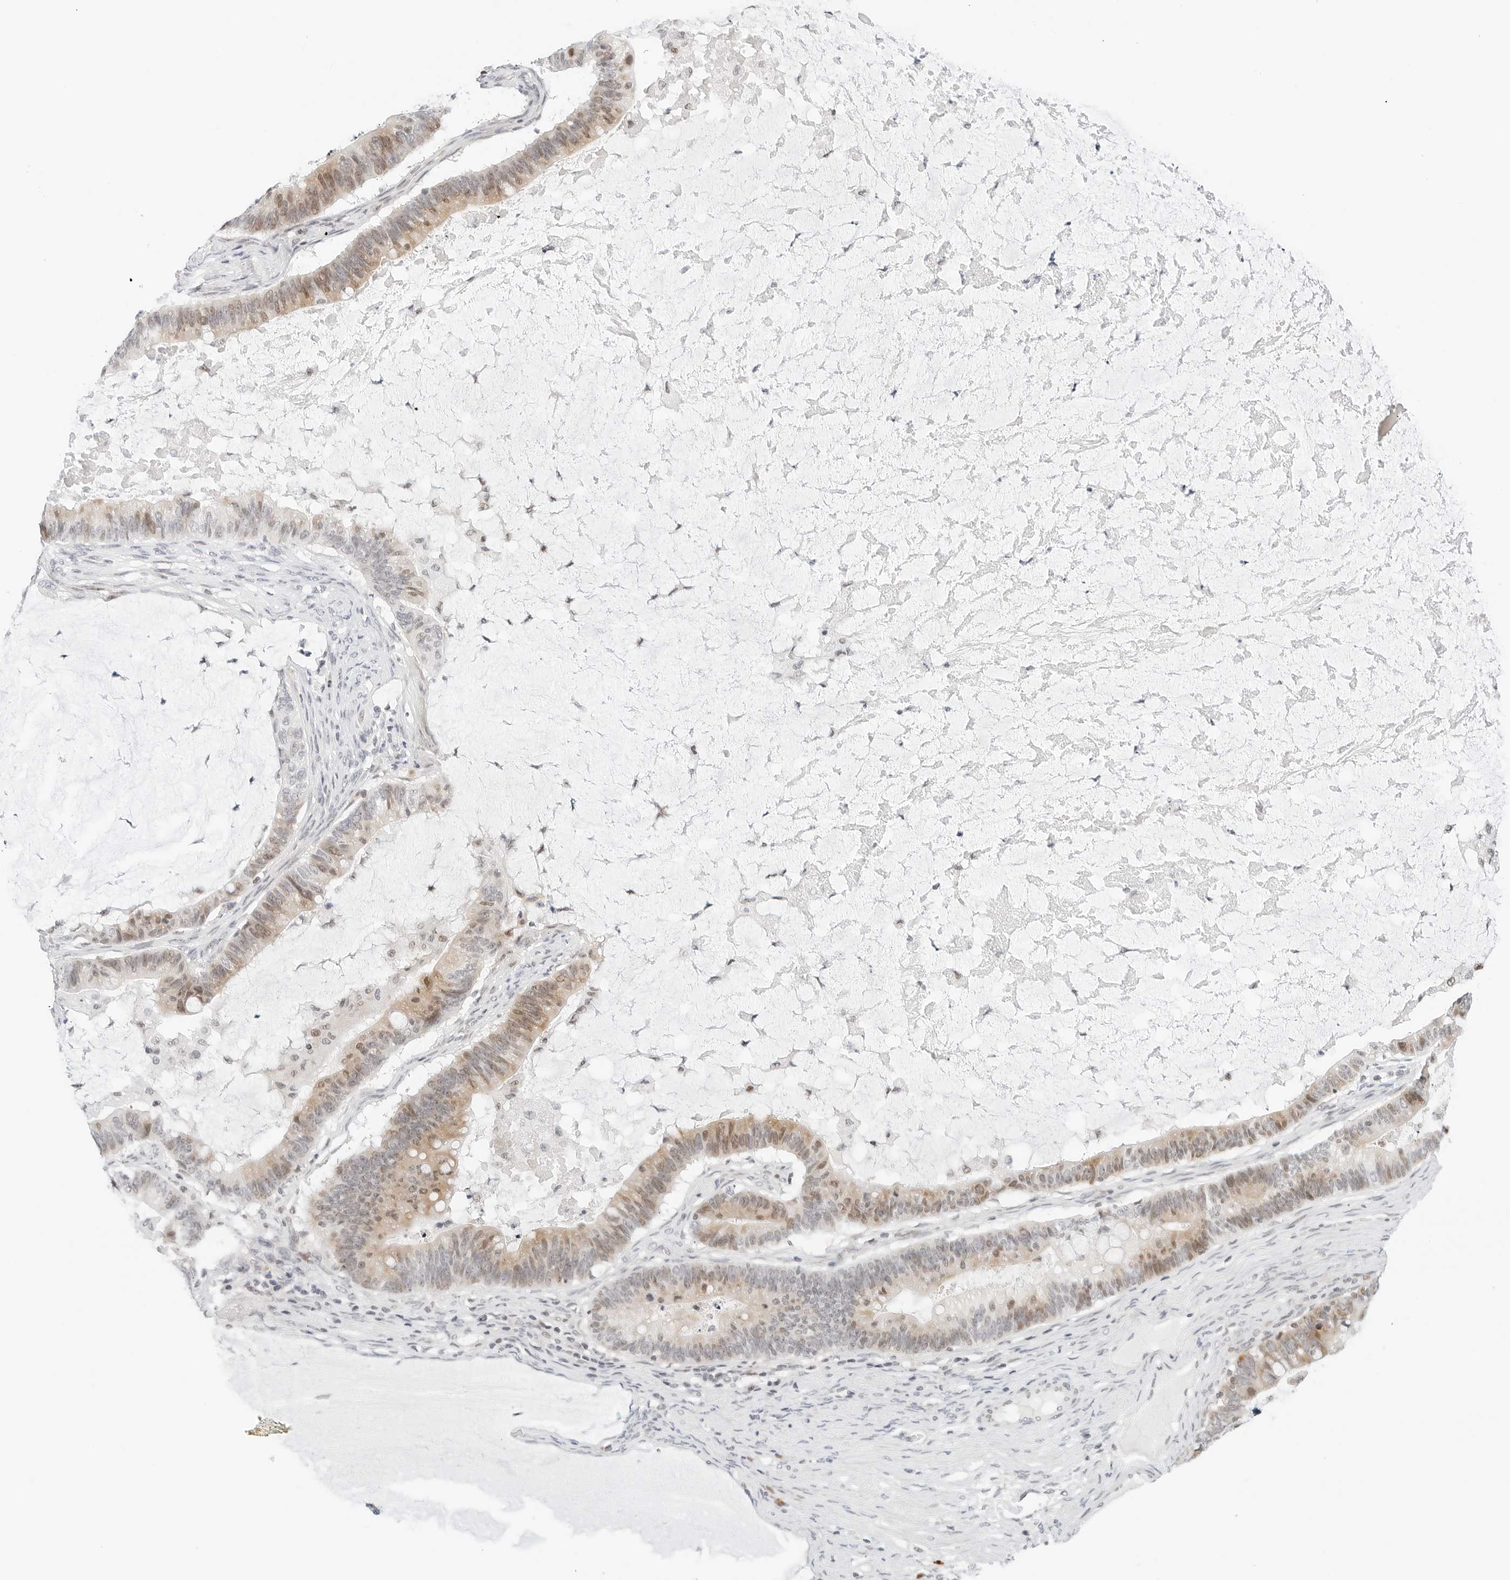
{"staining": {"intensity": "weak", "quantity": "25%-75%", "location": "cytoplasmic/membranous,nuclear"}, "tissue": "ovarian cancer", "cell_type": "Tumor cells", "image_type": "cancer", "snomed": [{"axis": "morphology", "description": "Cystadenocarcinoma, mucinous, NOS"}, {"axis": "topography", "description": "Ovary"}], "caption": "This photomicrograph reveals immunohistochemistry (IHC) staining of mucinous cystadenocarcinoma (ovarian), with low weak cytoplasmic/membranous and nuclear positivity in approximately 25%-75% of tumor cells.", "gene": "PARP10", "patient": {"sex": "female", "age": 61}}